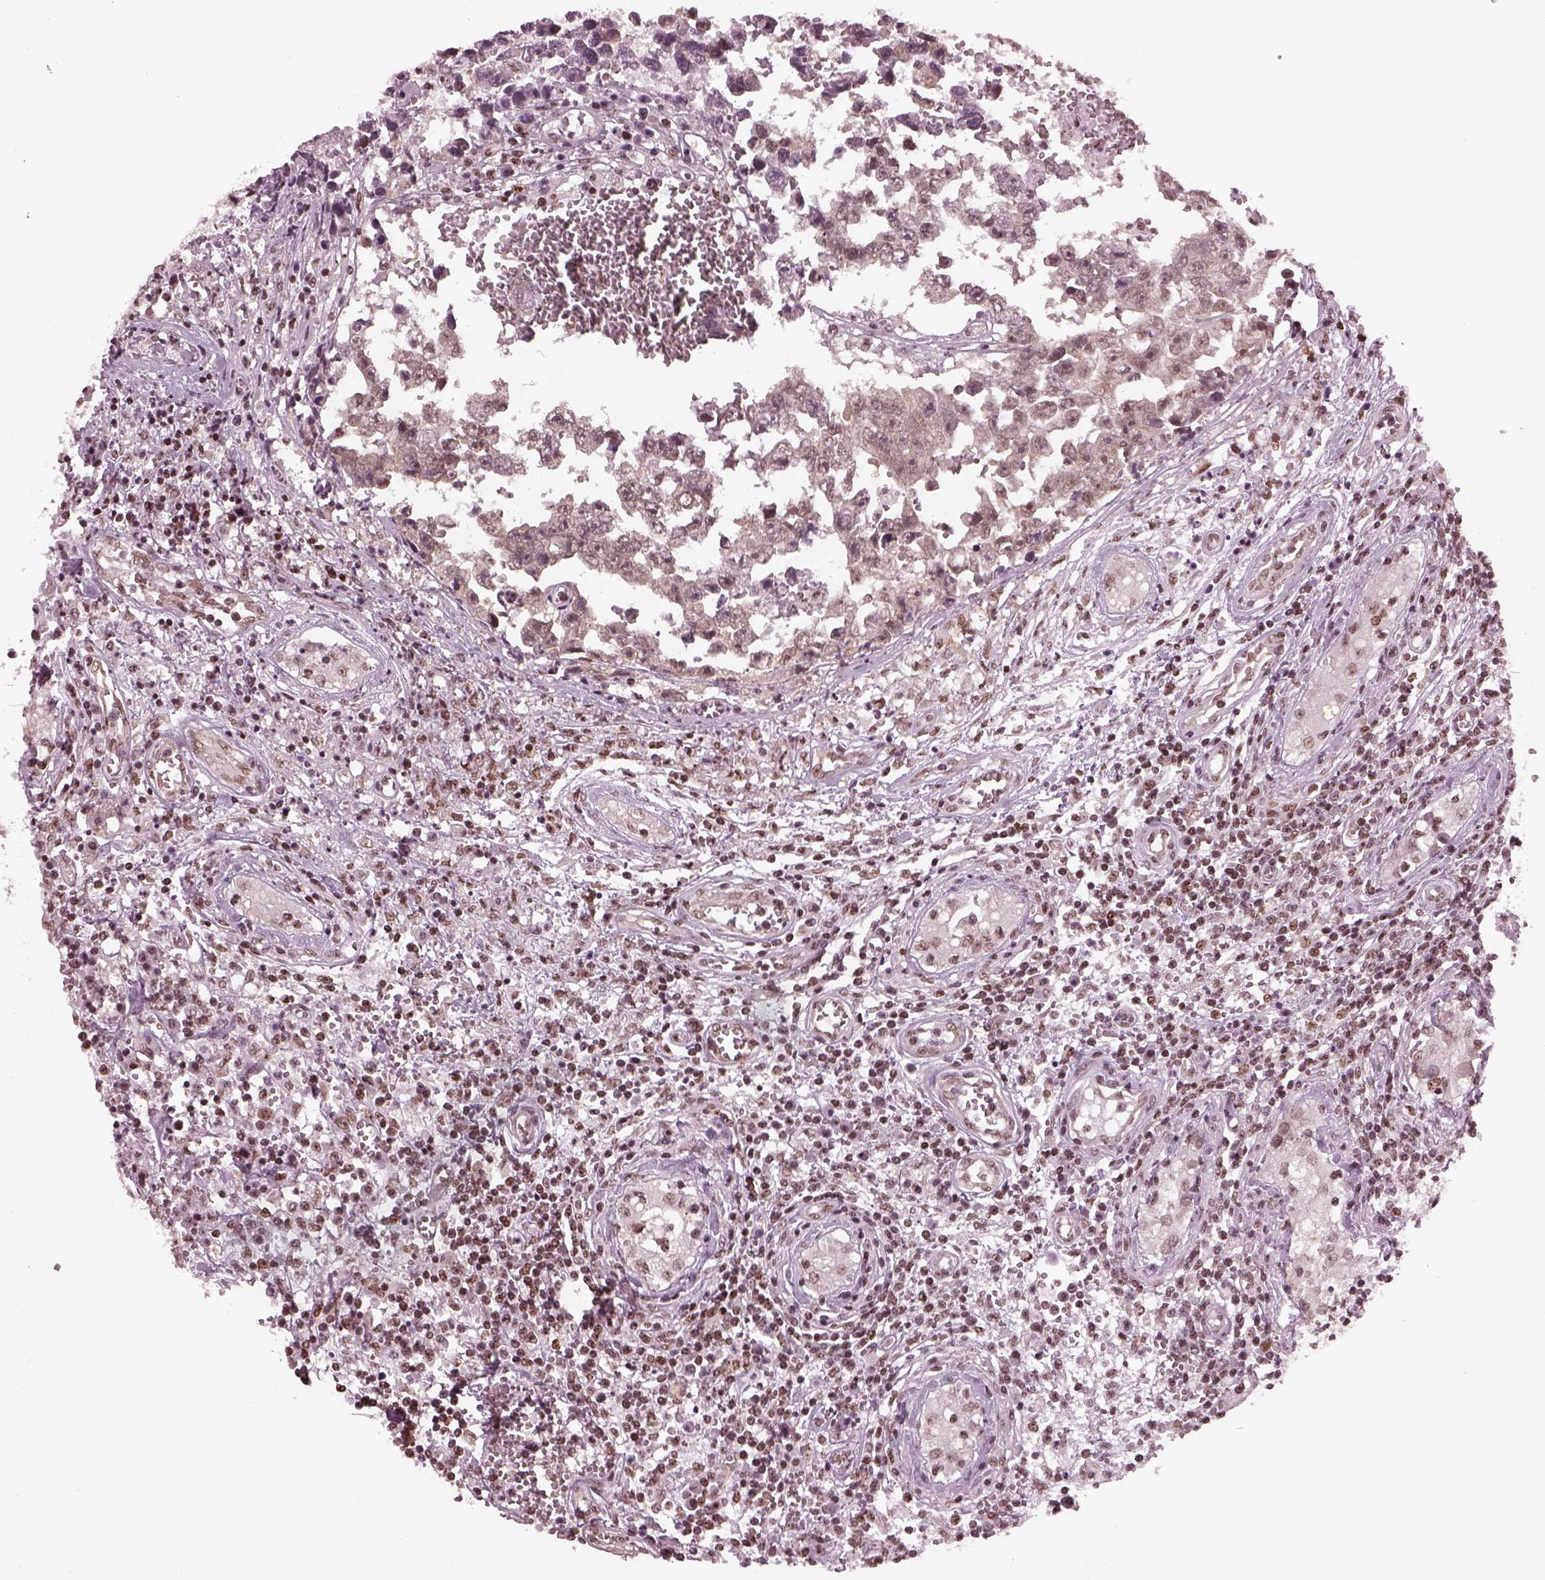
{"staining": {"intensity": "weak", "quantity": ">75%", "location": "cytoplasmic/membranous"}, "tissue": "testis cancer", "cell_type": "Tumor cells", "image_type": "cancer", "snomed": [{"axis": "morphology", "description": "Carcinoma, Embryonal, NOS"}, {"axis": "topography", "description": "Testis"}], "caption": "The image displays immunohistochemical staining of testis cancer. There is weak cytoplasmic/membranous staining is identified in about >75% of tumor cells. Nuclei are stained in blue.", "gene": "RUVBL2", "patient": {"sex": "male", "age": 36}}